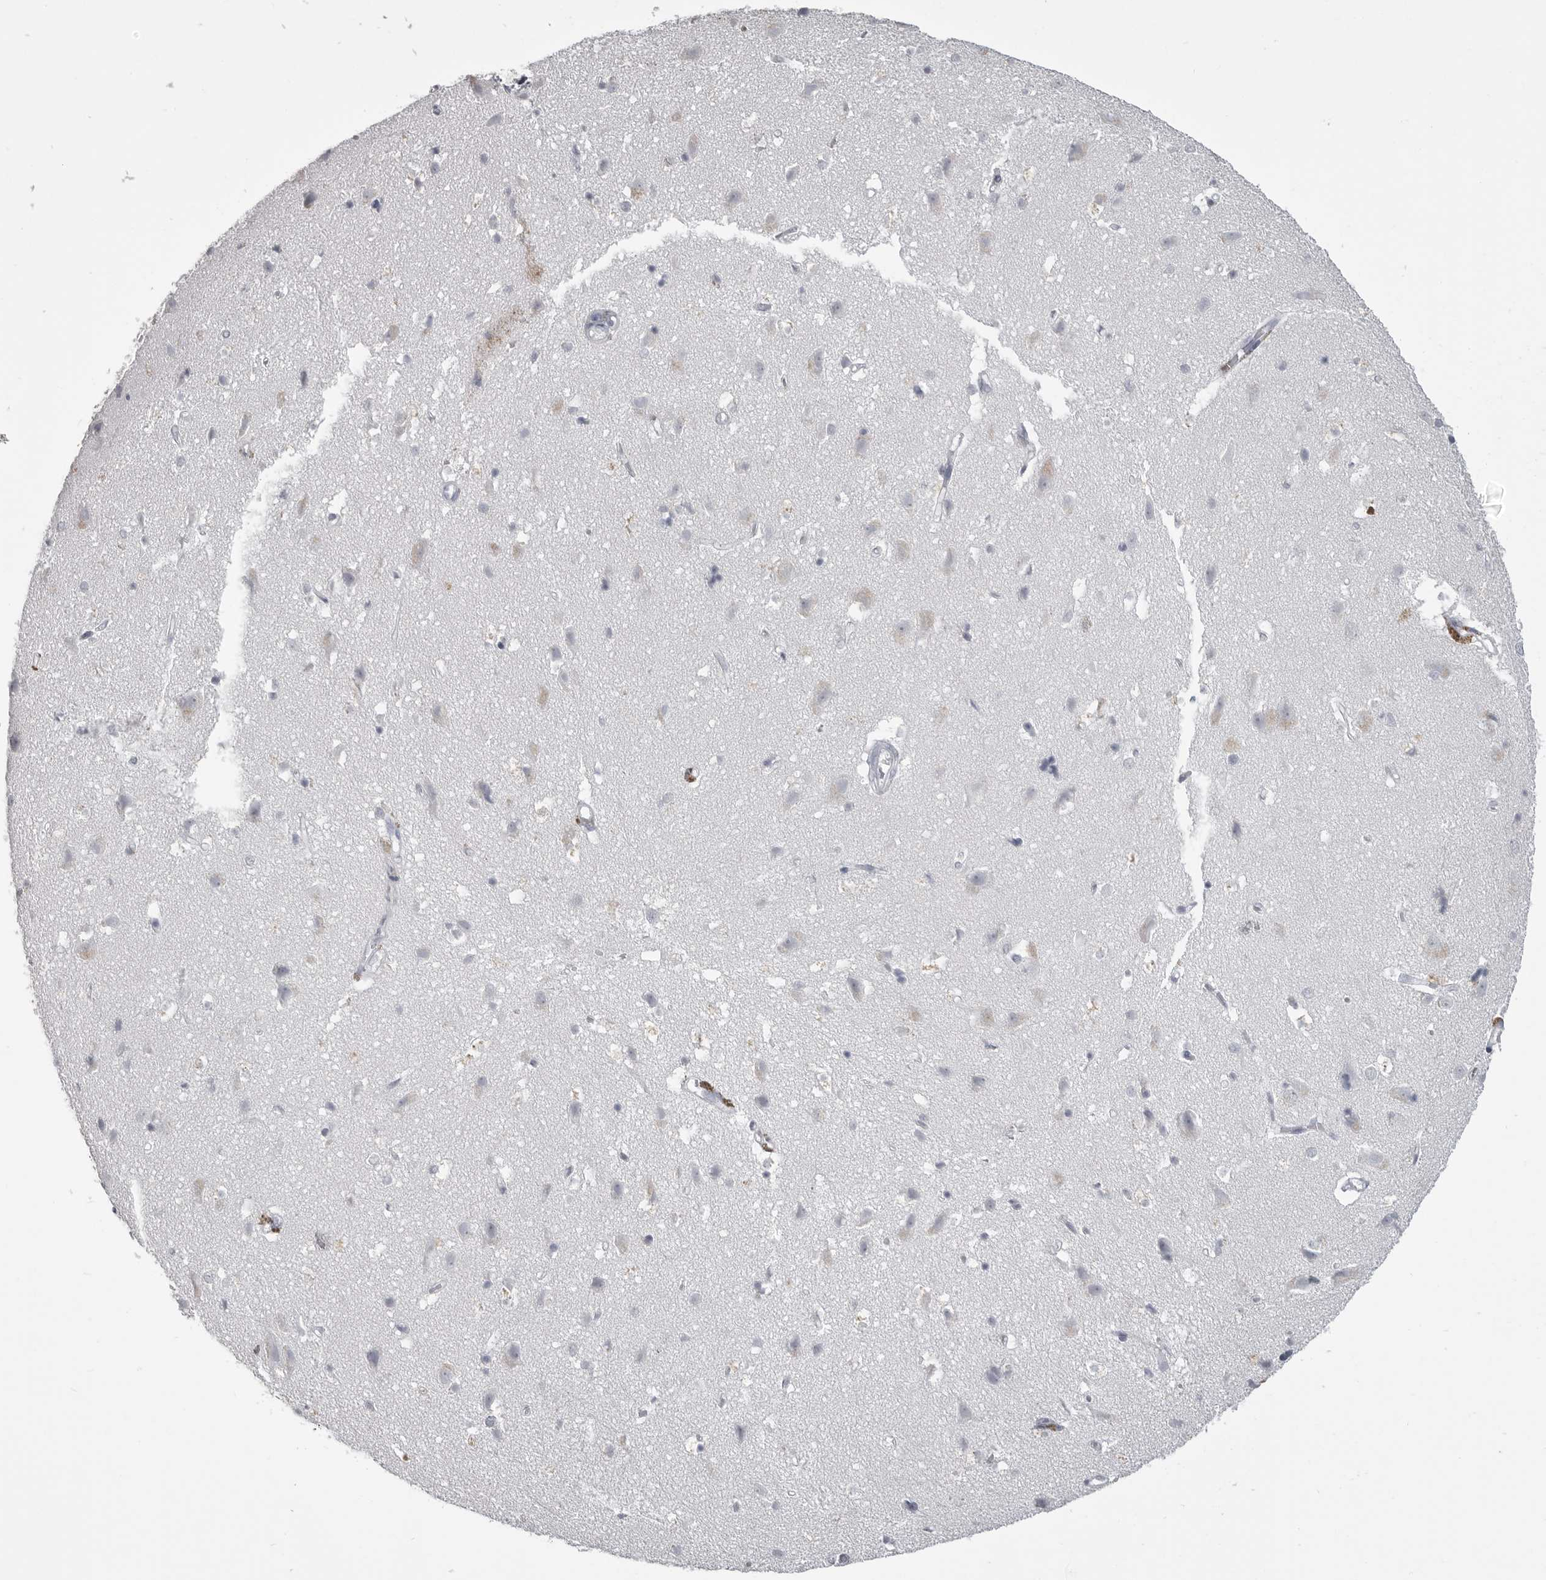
{"staining": {"intensity": "negative", "quantity": "none", "location": "none"}, "tissue": "cerebral cortex", "cell_type": "Endothelial cells", "image_type": "normal", "snomed": [{"axis": "morphology", "description": "Normal tissue, NOS"}, {"axis": "topography", "description": "Cerebral cortex"}], "caption": "An immunohistochemistry micrograph of benign cerebral cortex is shown. There is no staining in endothelial cells of cerebral cortex.", "gene": "TIMP1", "patient": {"sex": "male", "age": 54}}